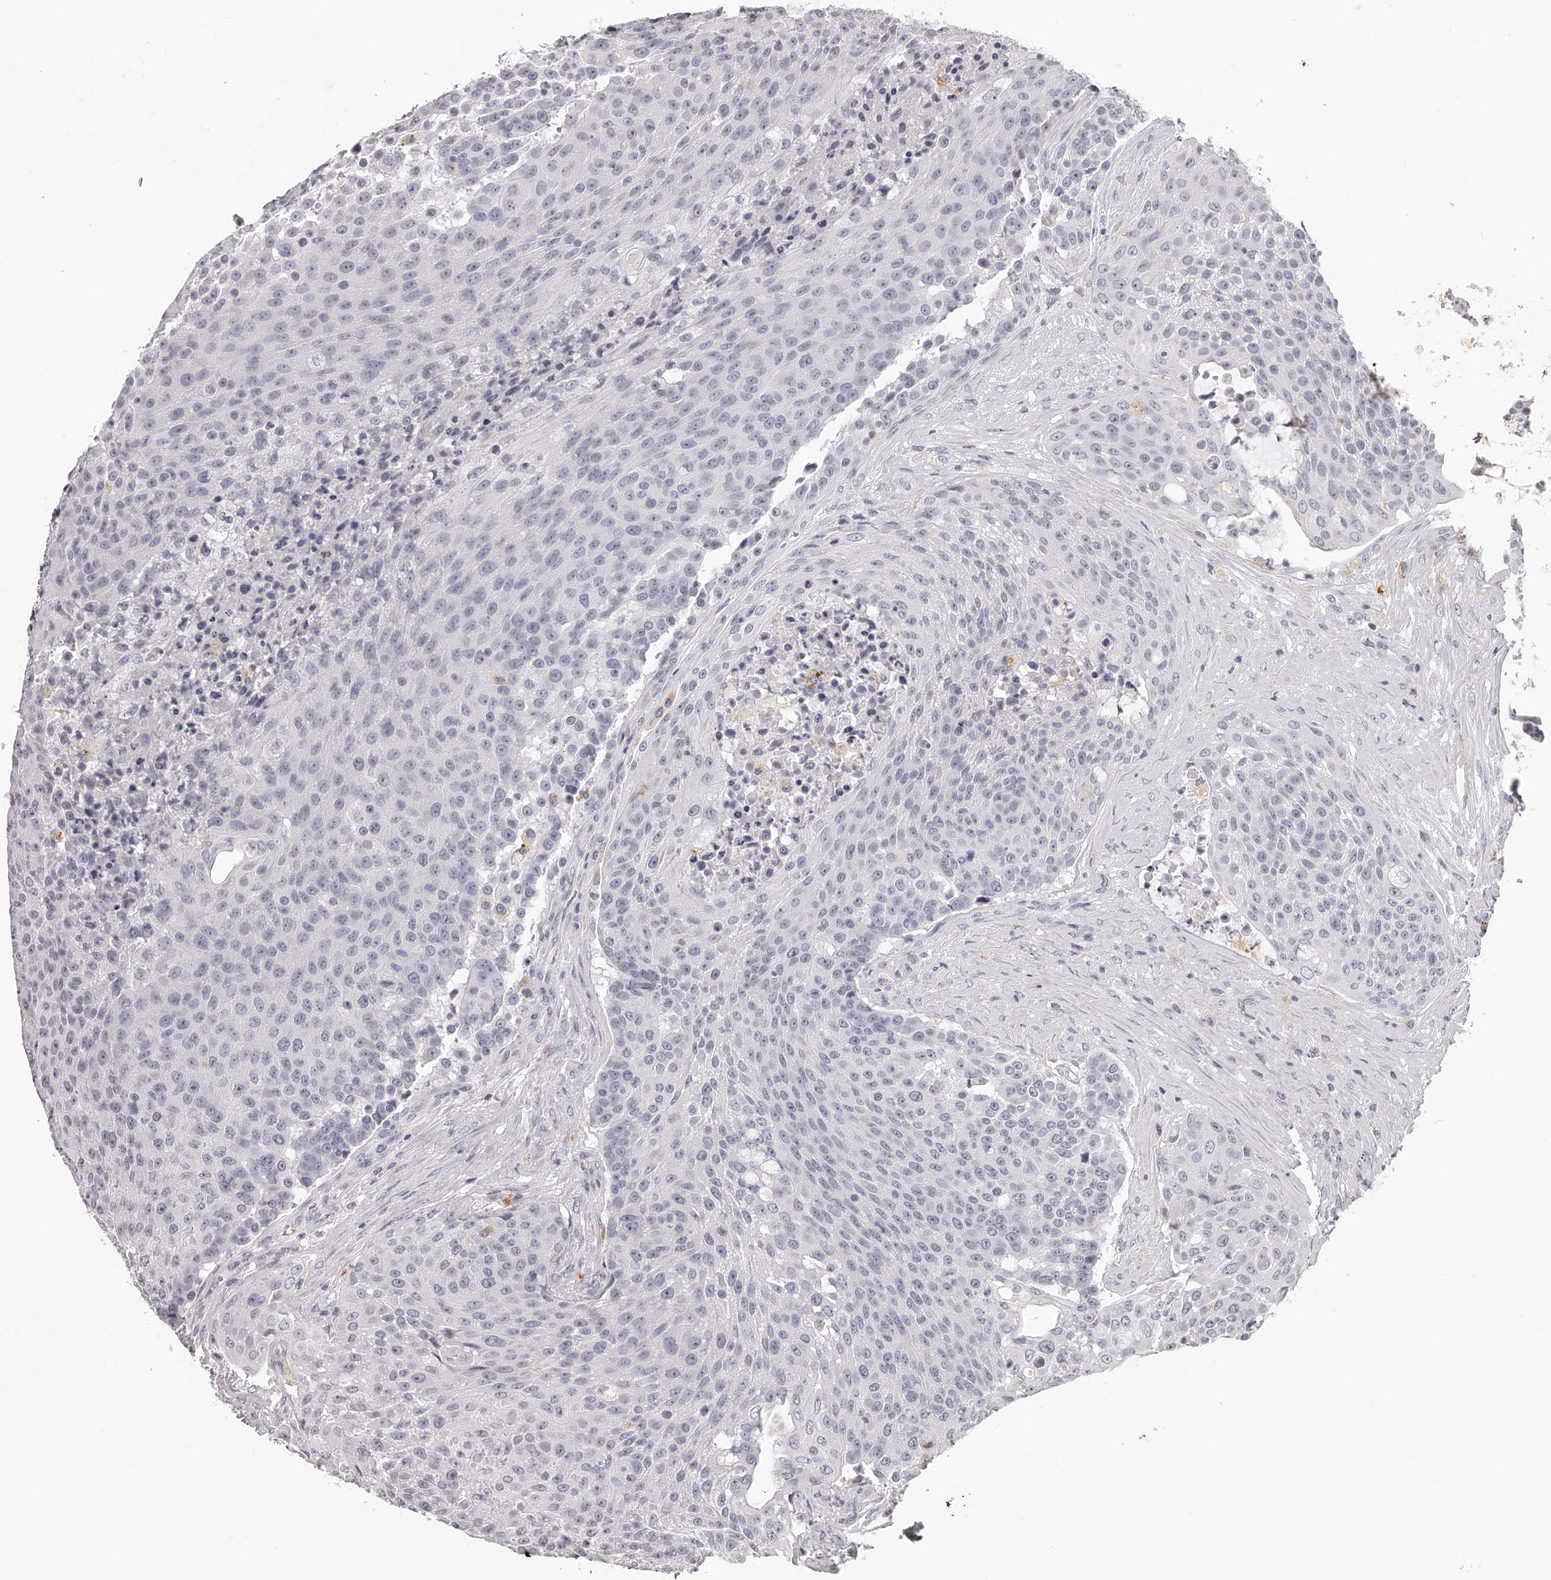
{"staining": {"intensity": "negative", "quantity": "none", "location": "none"}, "tissue": "urothelial cancer", "cell_type": "Tumor cells", "image_type": "cancer", "snomed": [{"axis": "morphology", "description": "Urothelial carcinoma, High grade"}, {"axis": "topography", "description": "Urinary bladder"}], "caption": "Human high-grade urothelial carcinoma stained for a protein using immunohistochemistry (IHC) exhibits no expression in tumor cells.", "gene": "DMRT1", "patient": {"sex": "female", "age": 63}}